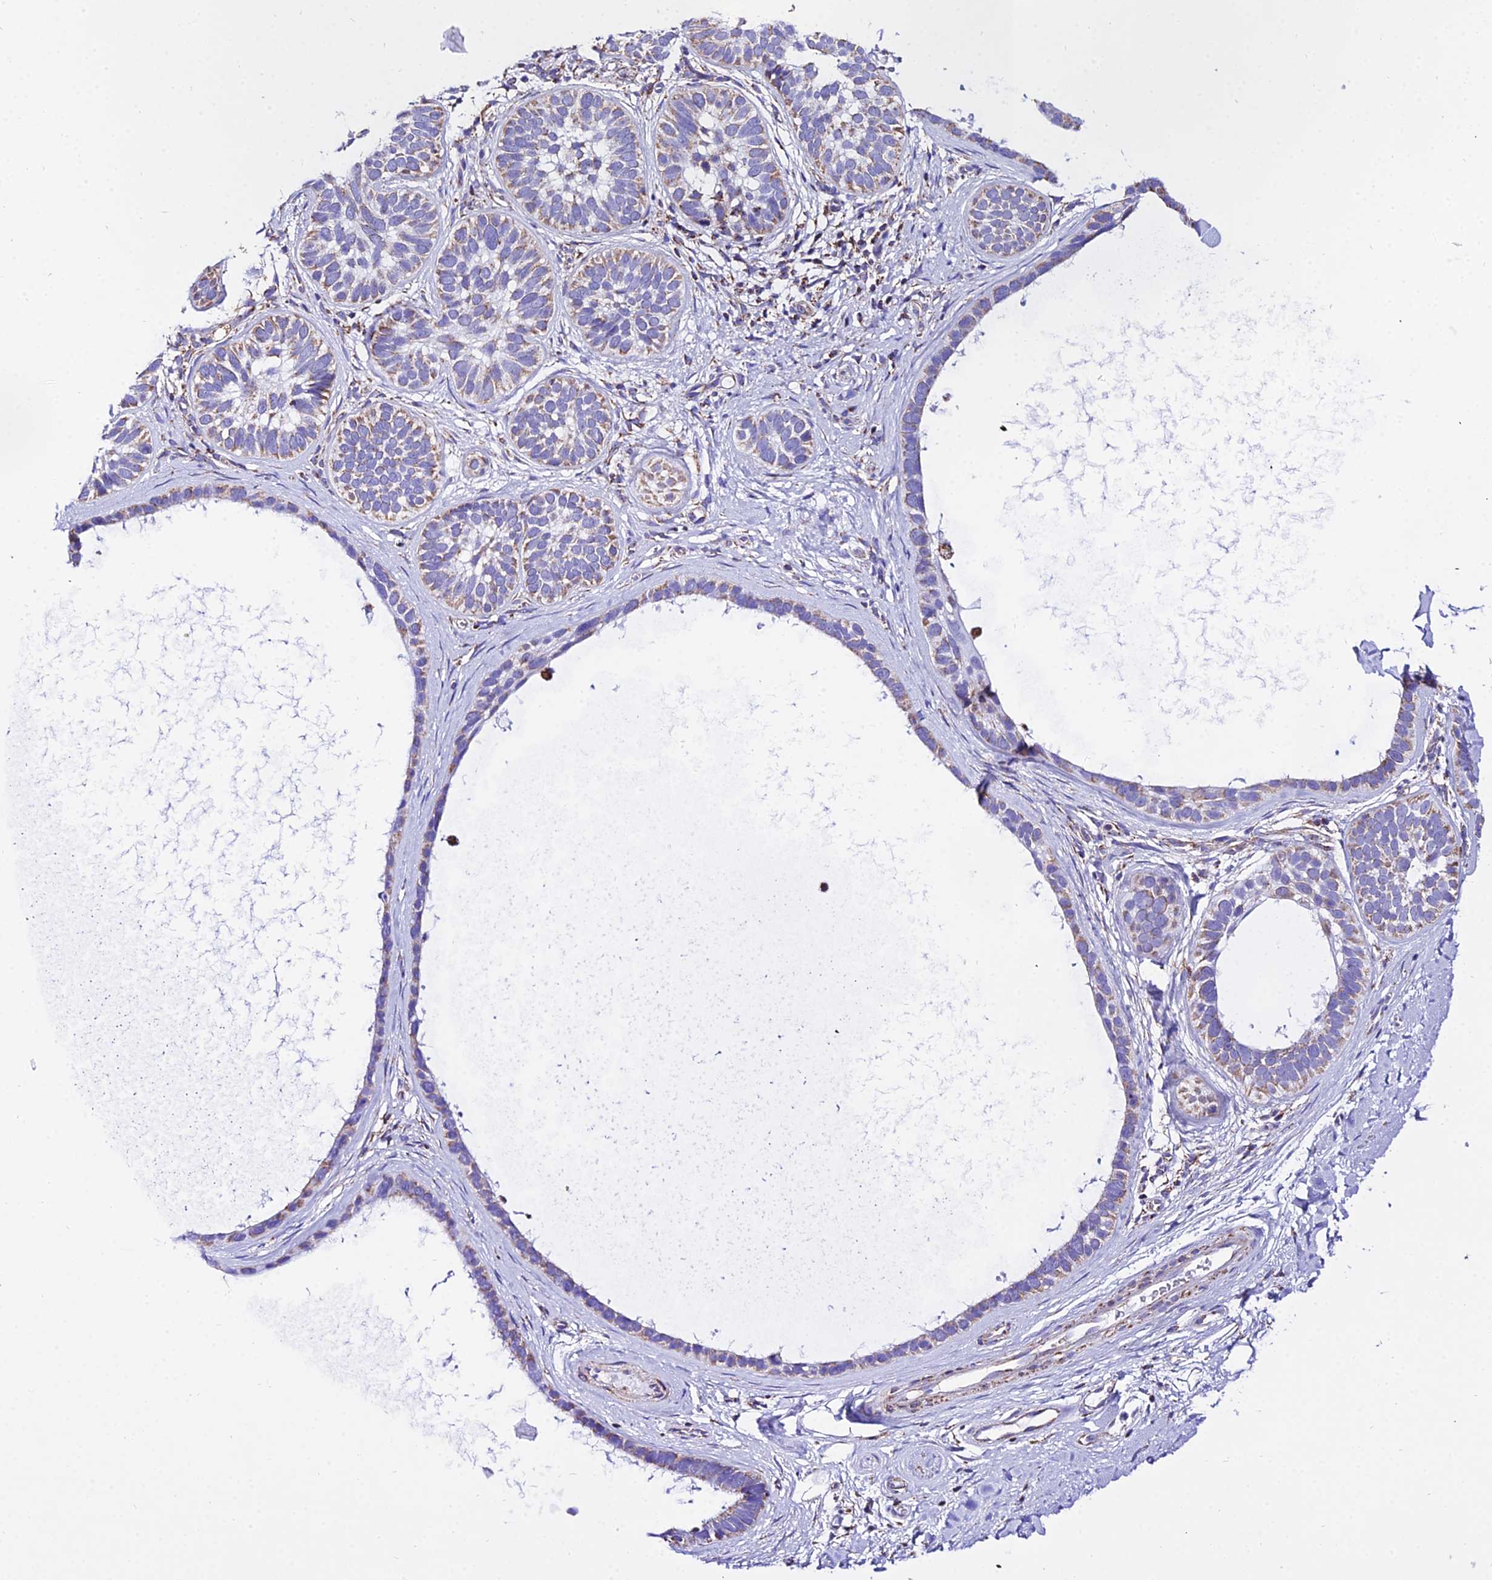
{"staining": {"intensity": "weak", "quantity": "25%-75%", "location": "cytoplasmic/membranous"}, "tissue": "skin cancer", "cell_type": "Tumor cells", "image_type": "cancer", "snomed": [{"axis": "morphology", "description": "Basal cell carcinoma"}, {"axis": "topography", "description": "Skin"}], "caption": "Immunohistochemistry of human skin cancer (basal cell carcinoma) demonstrates low levels of weak cytoplasmic/membranous positivity in approximately 25%-75% of tumor cells.", "gene": "ATP5PD", "patient": {"sex": "male", "age": 62}}